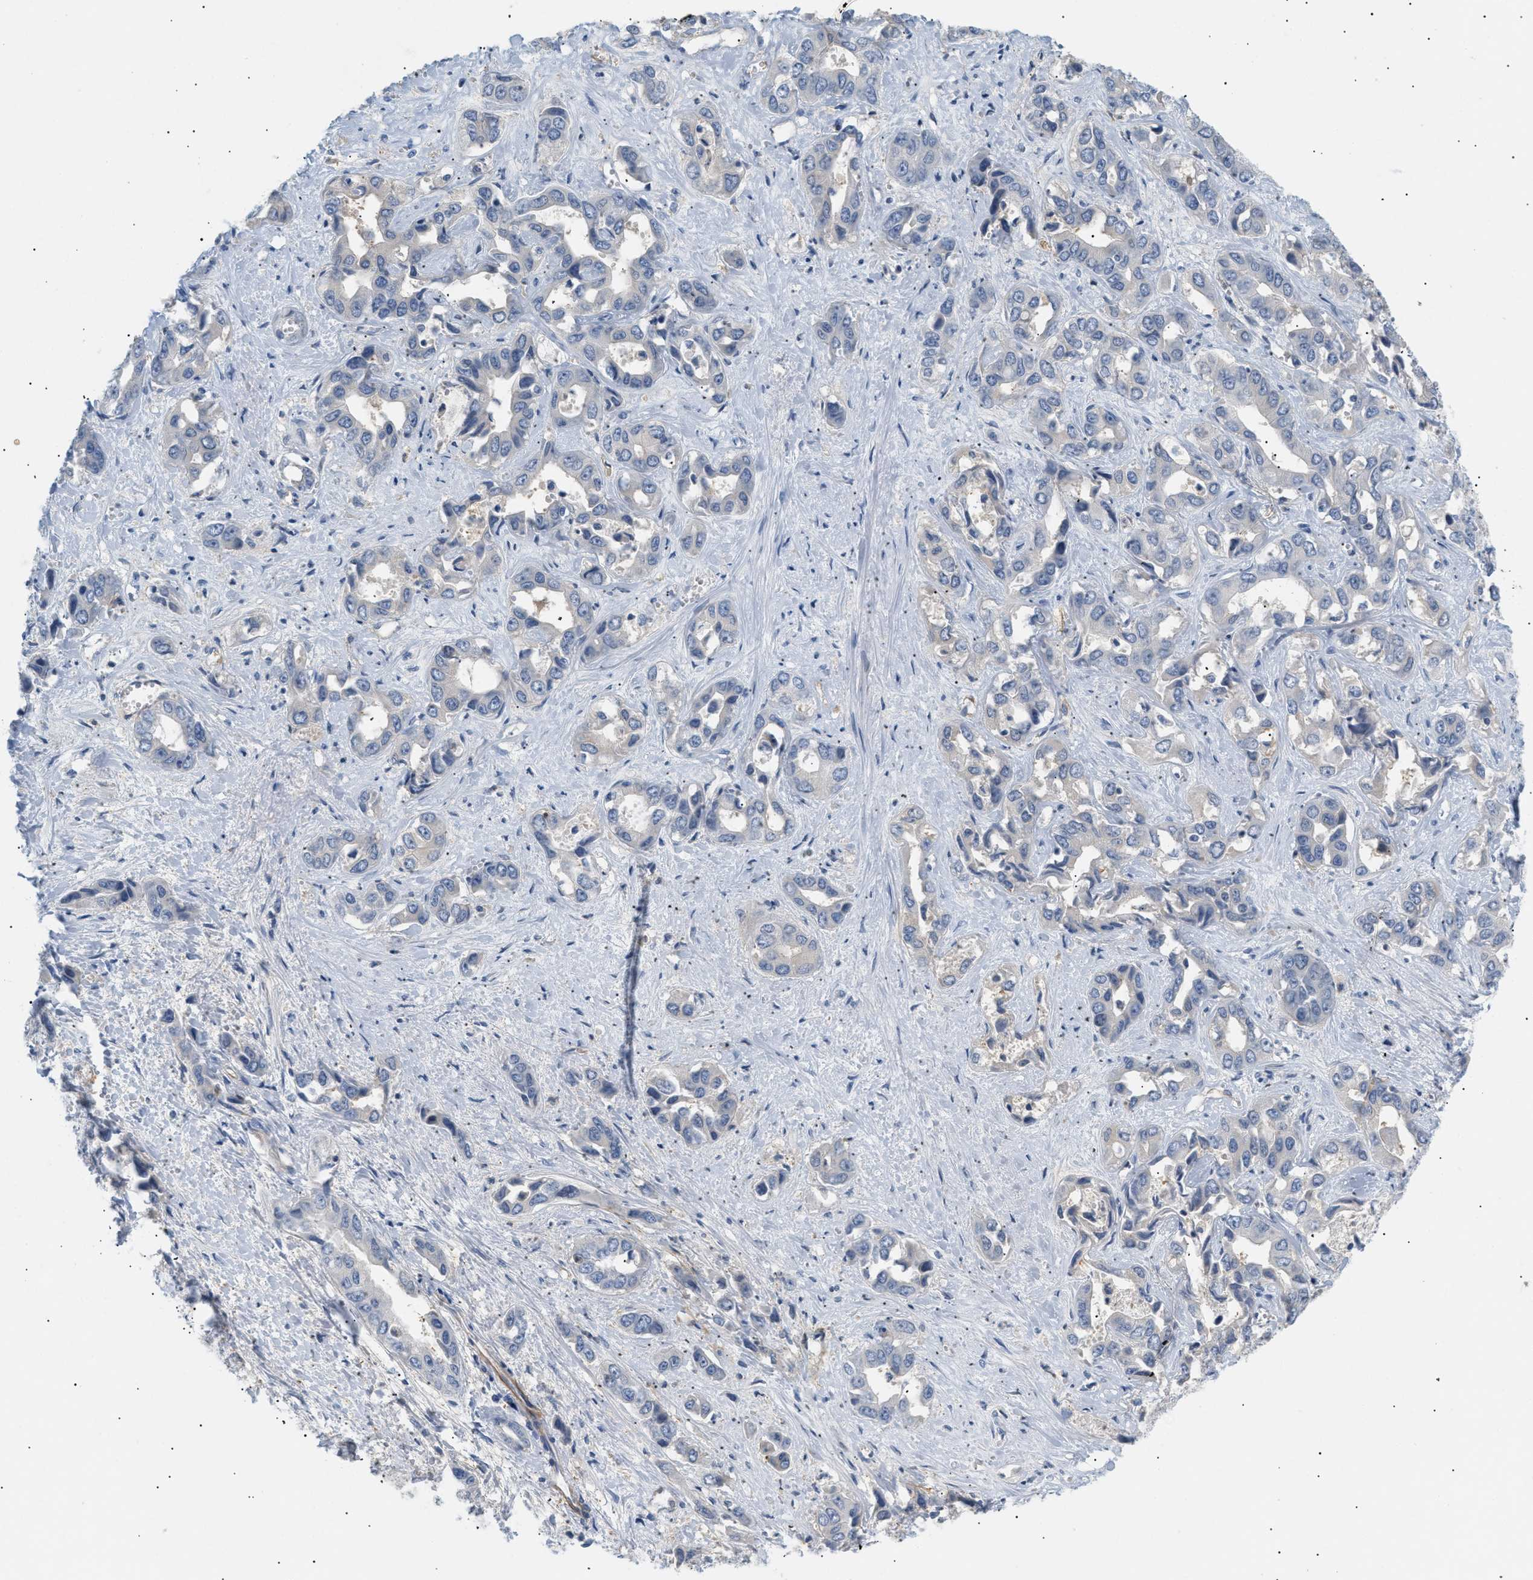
{"staining": {"intensity": "negative", "quantity": "none", "location": "none"}, "tissue": "liver cancer", "cell_type": "Tumor cells", "image_type": "cancer", "snomed": [{"axis": "morphology", "description": "Cholangiocarcinoma"}, {"axis": "topography", "description": "Liver"}], "caption": "The micrograph demonstrates no significant staining in tumor cells of liver cancer (cholangiocarcinoma).", "gene": "FARS2", "patient": {"sex": "female", "age": 52}}